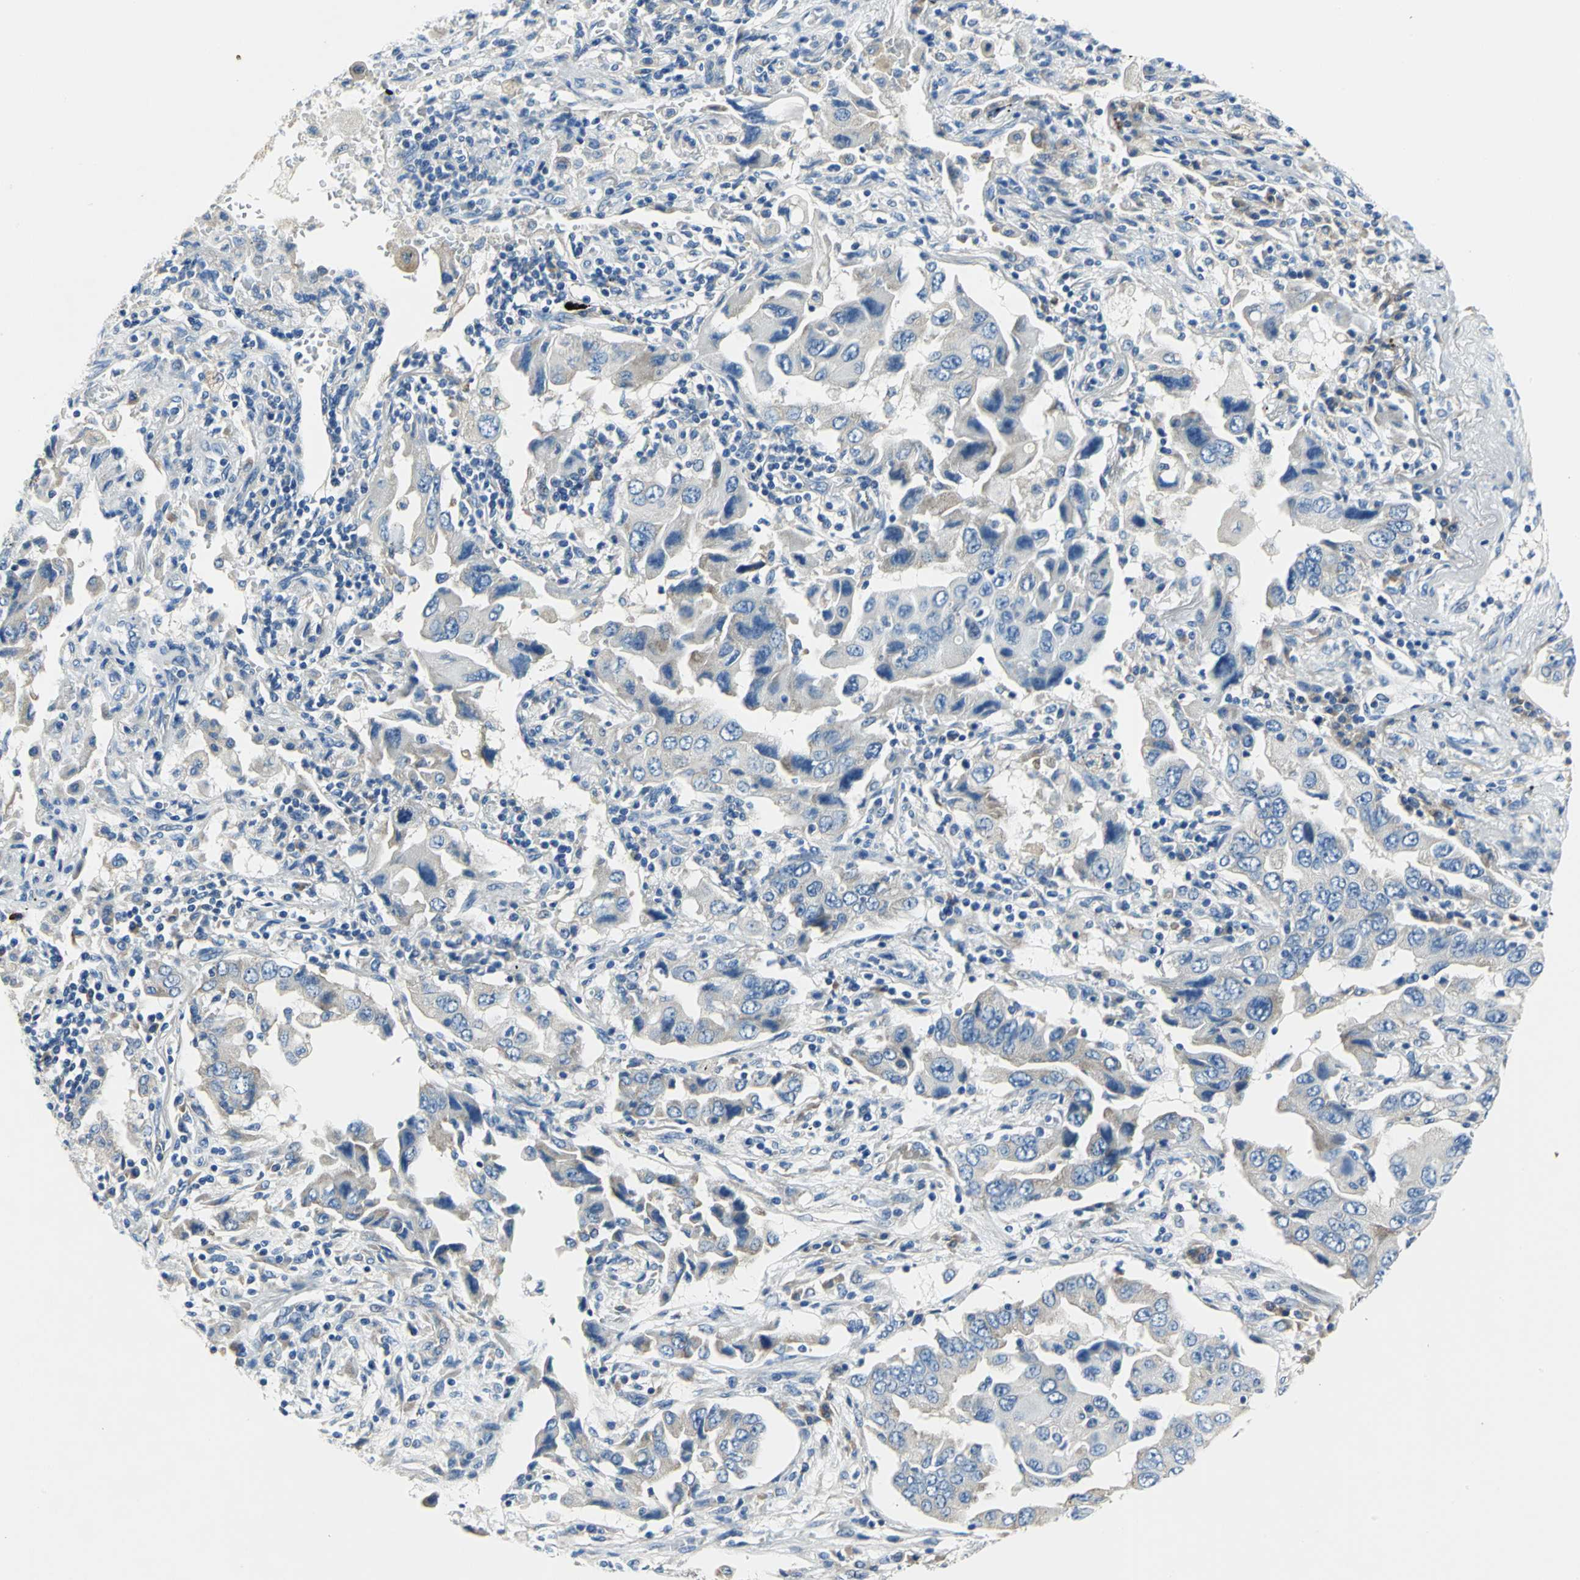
{"staining": {"intensity": "weak", "quantity": "25%-75%", "location": "cytoplasmic/membranous"}, "tissue": "lung cancer", "cell_type": "Tumor cells", "image_type": "cancer", "snomed": [{"axis": "morphology", "description": "Adenocarcinoma, NOS"}, {"axis": "topography", "description": "Lung"}], "caption": "A low amount of weak cytoplasmic/membranous staining is appreciated in approximately 25%-75% of tumor cells in lung cancer tissue.", "gene": "TRIM25", "patient": {"sex": "female", "age": 65}}